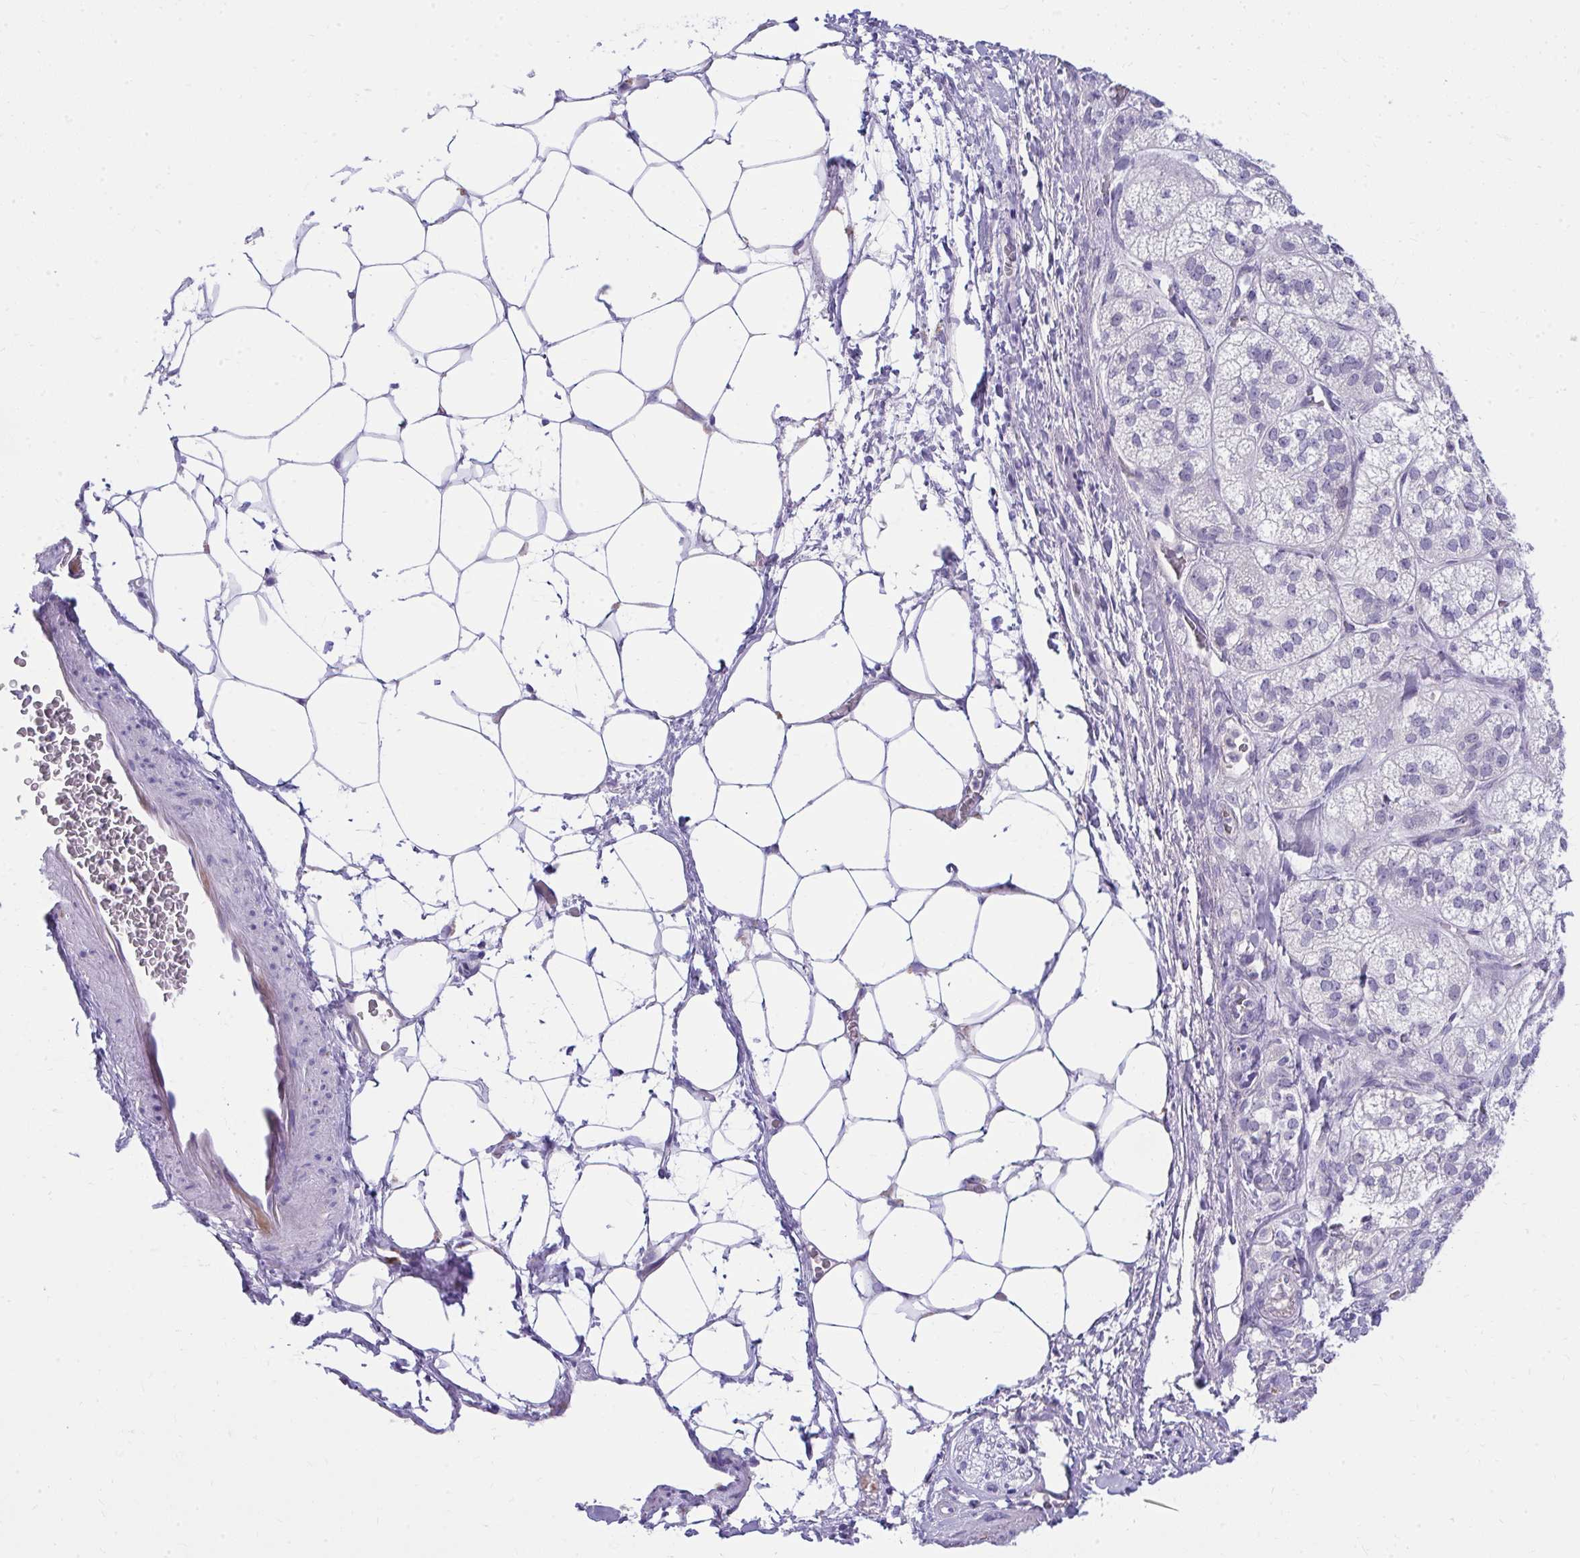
{"staining": {"intensity": "moderate", "quantity": "<25%", "location": "cytoplasmic/membranous"}, "tissue": "adrenal gland", "cell_type": "Glandular cells", "image_type": "normal", "snomed": [{"axis": "morphology", "description": "Normal tissue, NOS"}, {"axis": "topography", "description": "Adrenal gland"}], "caption": "Immunohistochemistry image of normal adrenal gland stained for a protein (brown), which demonstrates low levels of moderate cytoplasmic/membranous expression in approximately <25% of glandular cells.", "gene": "LRRC36", "patient": {"sex": "female", "age": 60}}